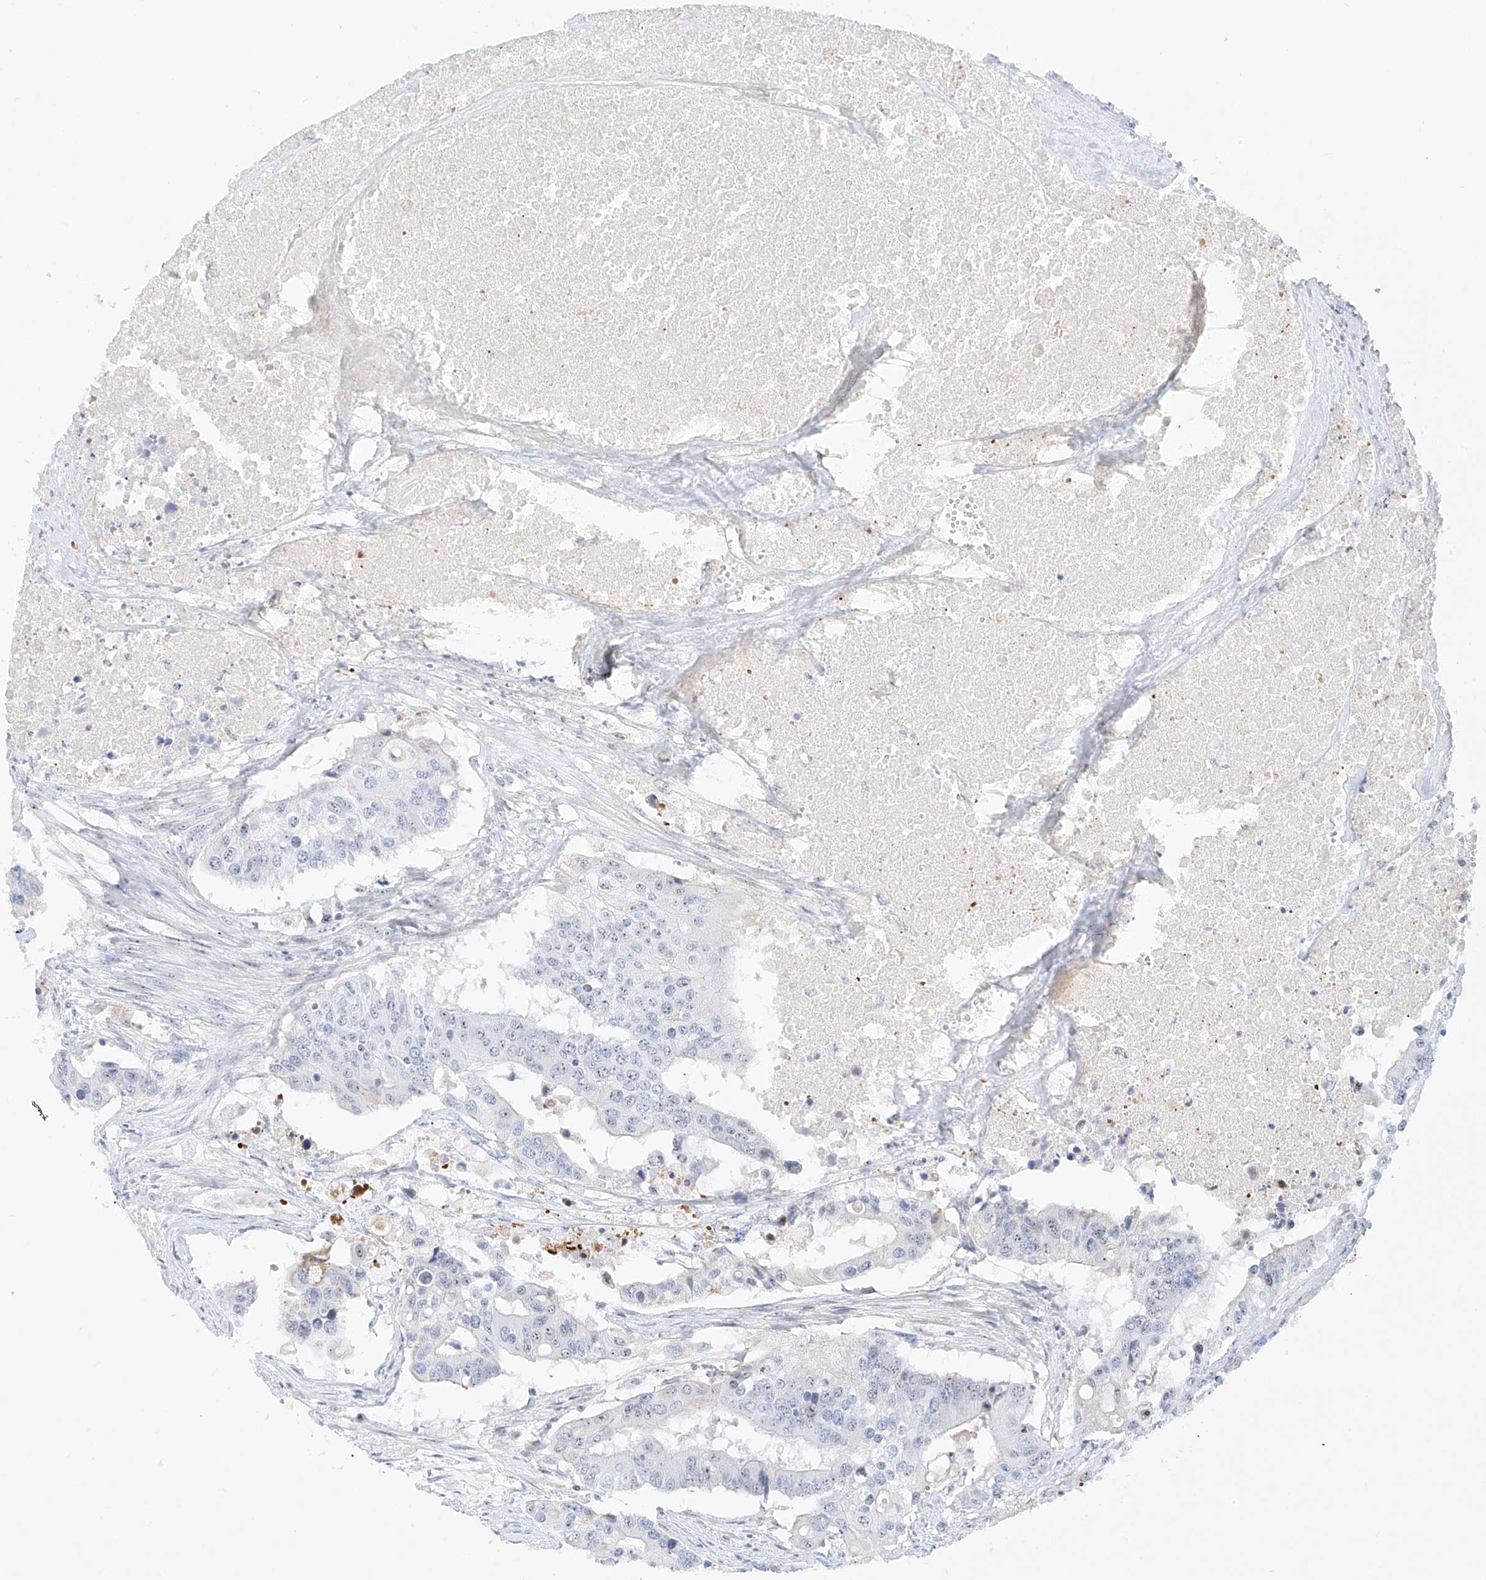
{"staining": {"intensity": "moderate", "quantity": "<25%", "location": "nuclear"}, "tissue": "colorectal cancer", "cell_type": "Tumor cells", "image_type": "cancer", "snomed": [{"axis": "morphology", "description": "Adenocarcinoma, NOS"}, {"axis": "topography", "description": "Colon"}], "caption": "Human colorectal cancer stained with a brown dye reveals moderate nuclear positive expression in approximately <25% of tumor cells.", "gene": "SNU13", "patient": {"sex": "male", "age": 77}}